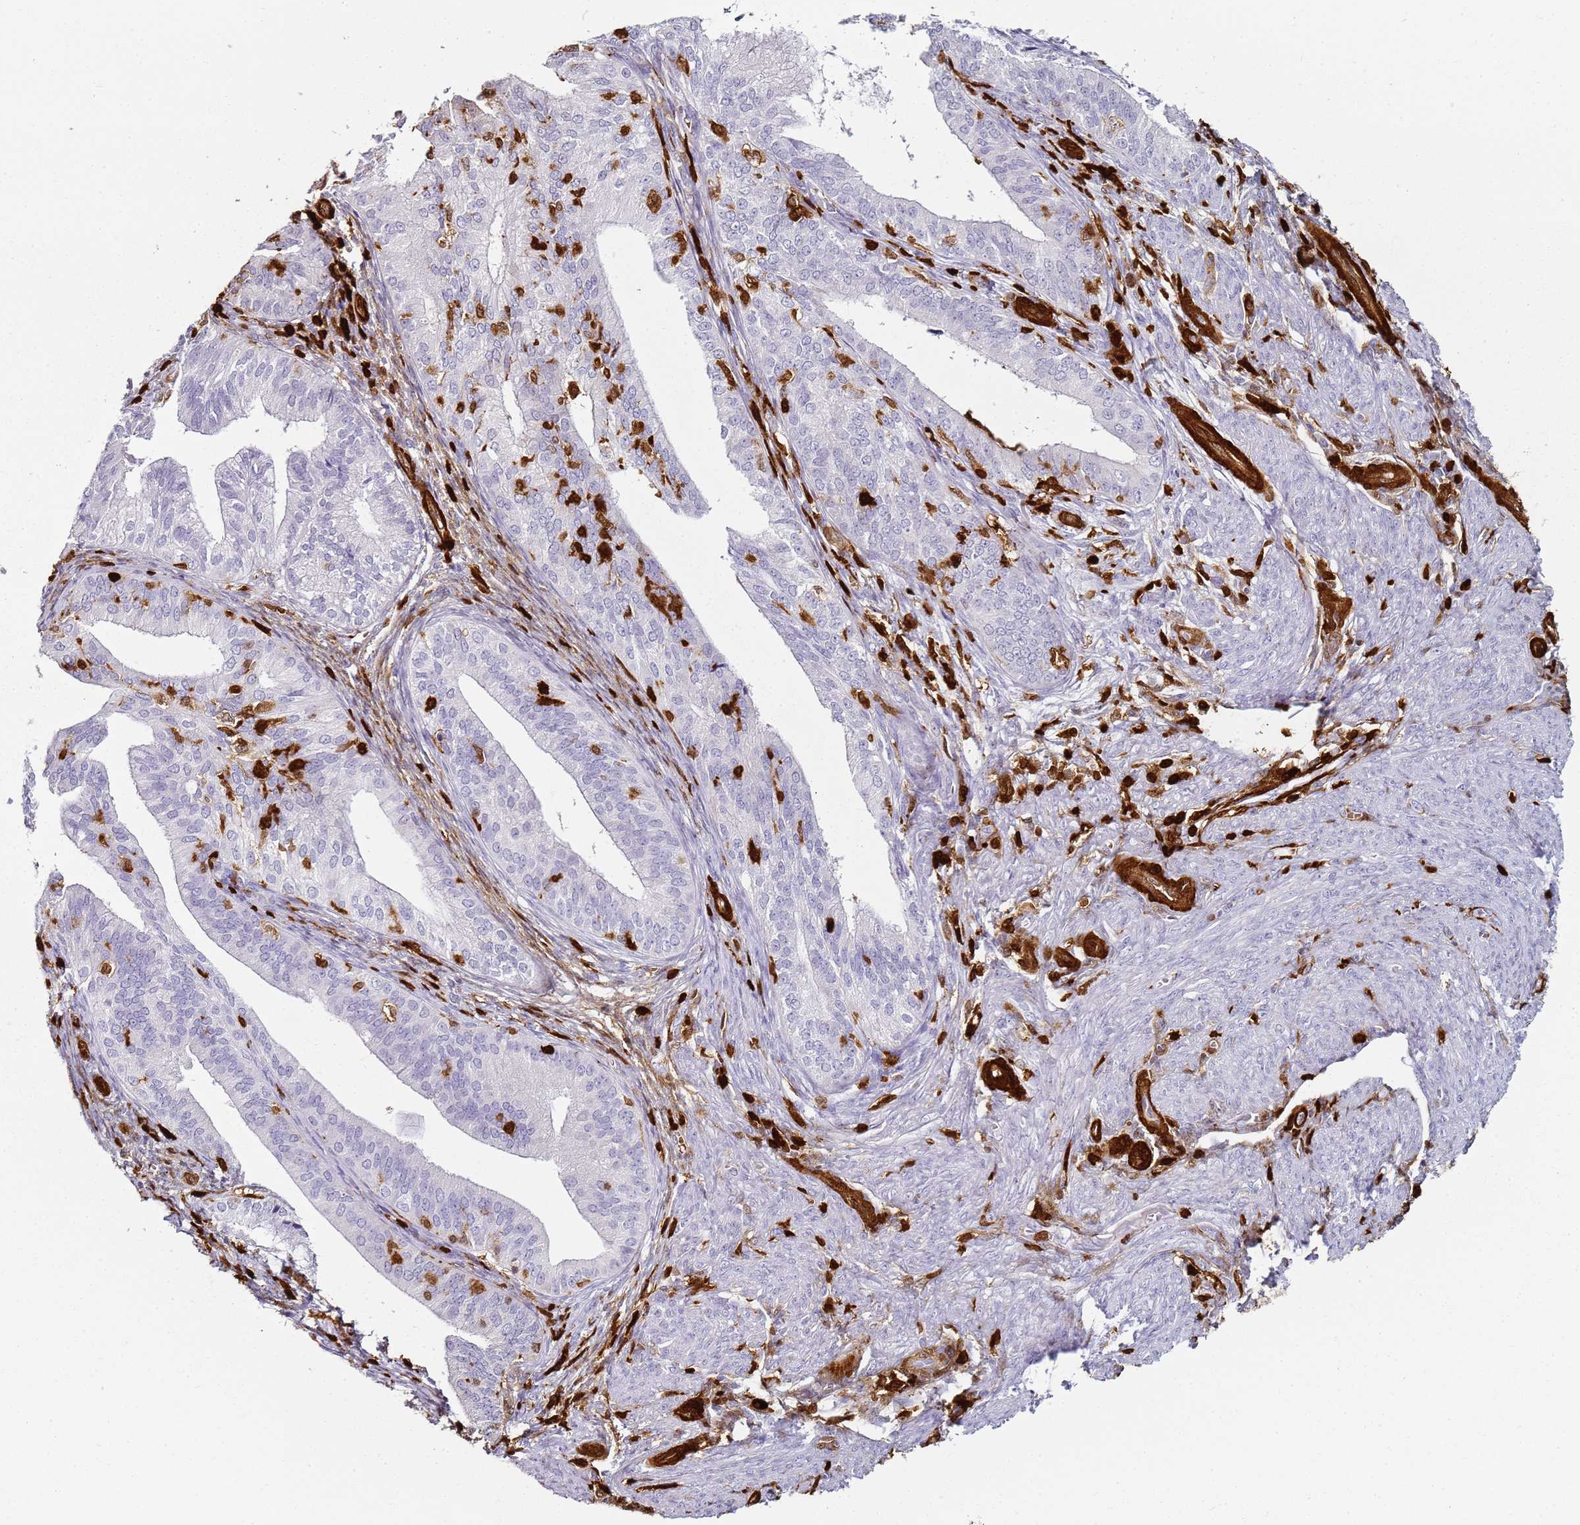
{"staining": {"intensity": "negative", "quantity": "none", "location": "none"}, "tissue": "endometrial cancer", "cell_type": "Tumor cells", "image_type": "cancer", "snomed": [{"axis": "morphology", "description": "Adenocarcinoma, NOS"}, {"axis": "topography", "description": "Endometrium"}], "caption": "Immunohistochemistry (IHC) photomicrograph of endometrial cancer (adenocarcinoma) stained for a protein (brown), which exhibits no positivity in tumor cells.", "gene": "S100A4", "patient": {"sex": "female", "age": 50}}